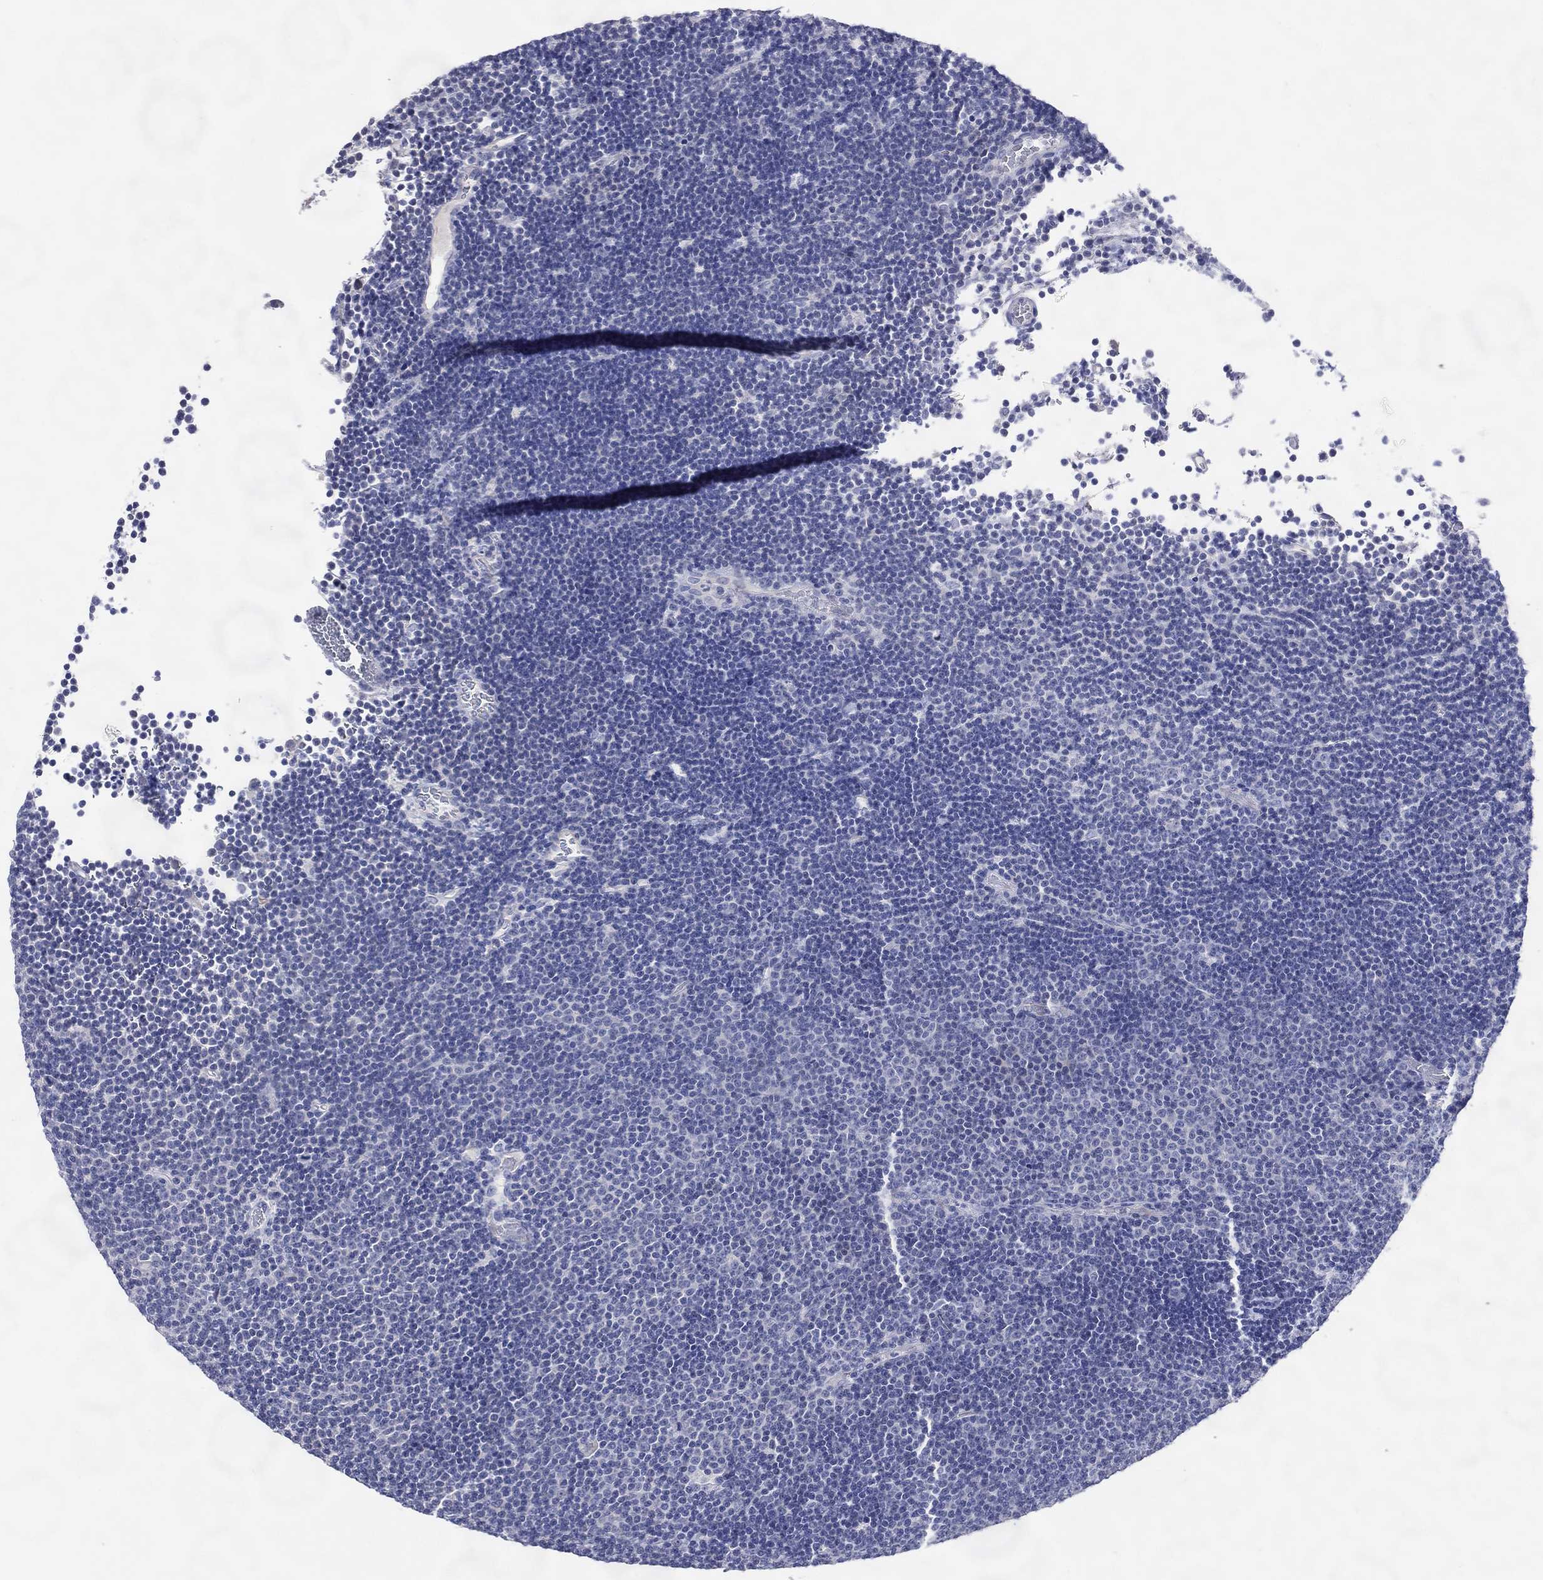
{"staining": {"intensity": "negative", "quantity": "none", "location": "none"}, "tissue": "lymphoma", "cell_type": "Tumor cells", "image_type": "cancer", "snomed": [{"axis": "morphology", "description": "Malignant lymphoma, non-Hodgkin's type, Low grade"}, {"axis": "topography", "description": "Brain"}], "caption": "Malignant lymphoma, non-Hodgkin's type (low-grade) stained for a protein using immunohistochemistry shows no staining tumor cells.", "gene": "DNAH6", "patient": {"sex": "female", "age": 66}}